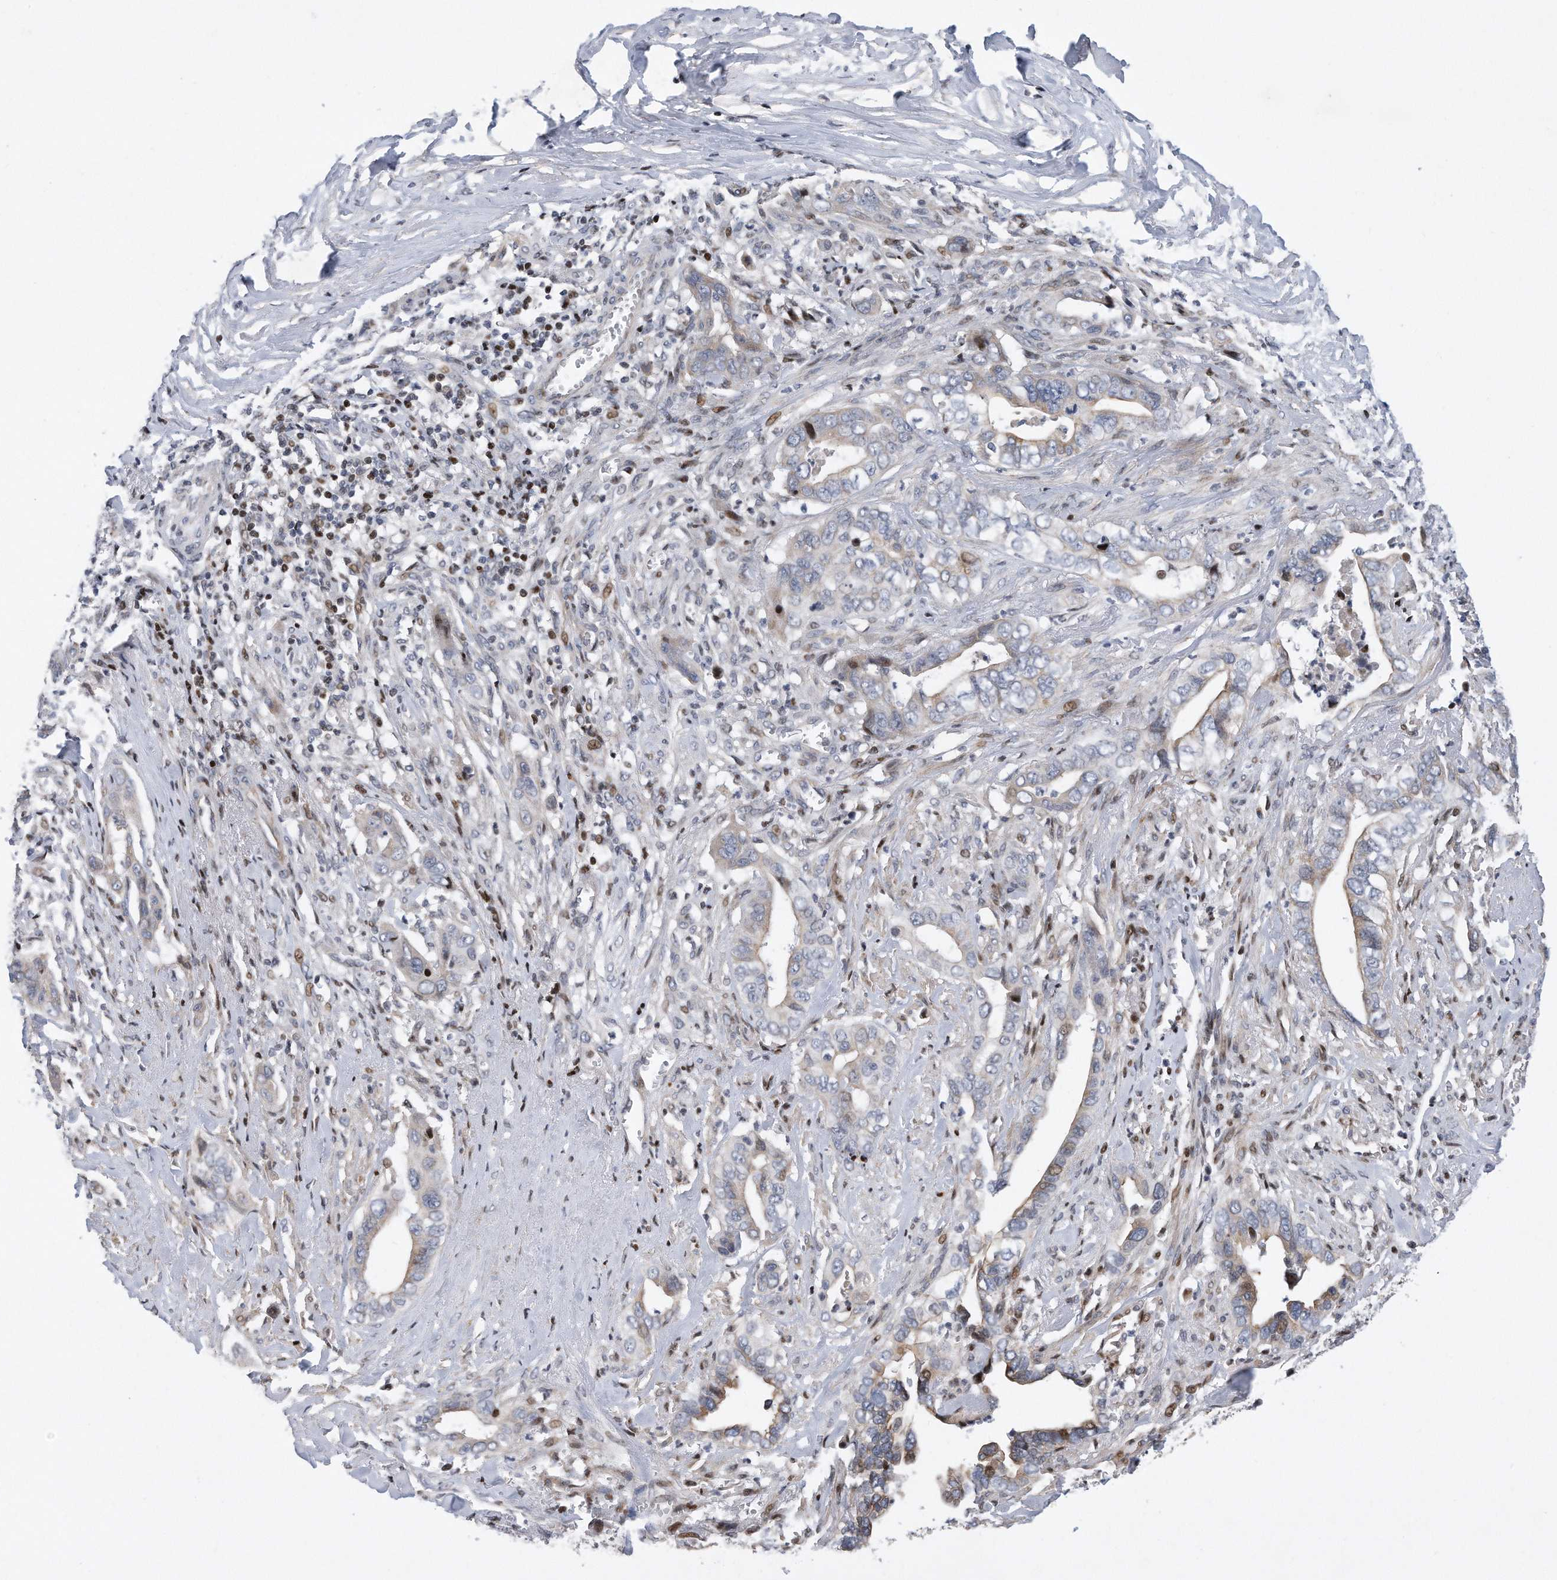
{"staining": {"intensity": "weak", "quantity": "<25%", "location": "cytoplasmic/membranous"}, "tissue": "liver cancer", "cell_type": "Tumor cells", "image_type": "cancer", "snomed": [{"axis": "morphology", "description": "Cholangiocarcinoma"}, {"axis": "topography", "description": "Liver"}], "caption": "Histopathology image shows no significant protein positivity in tumor cells of liver cholangiocarcinoma.", "gene": "CDH12", "patient": {"sex": "female", "age": 79}}